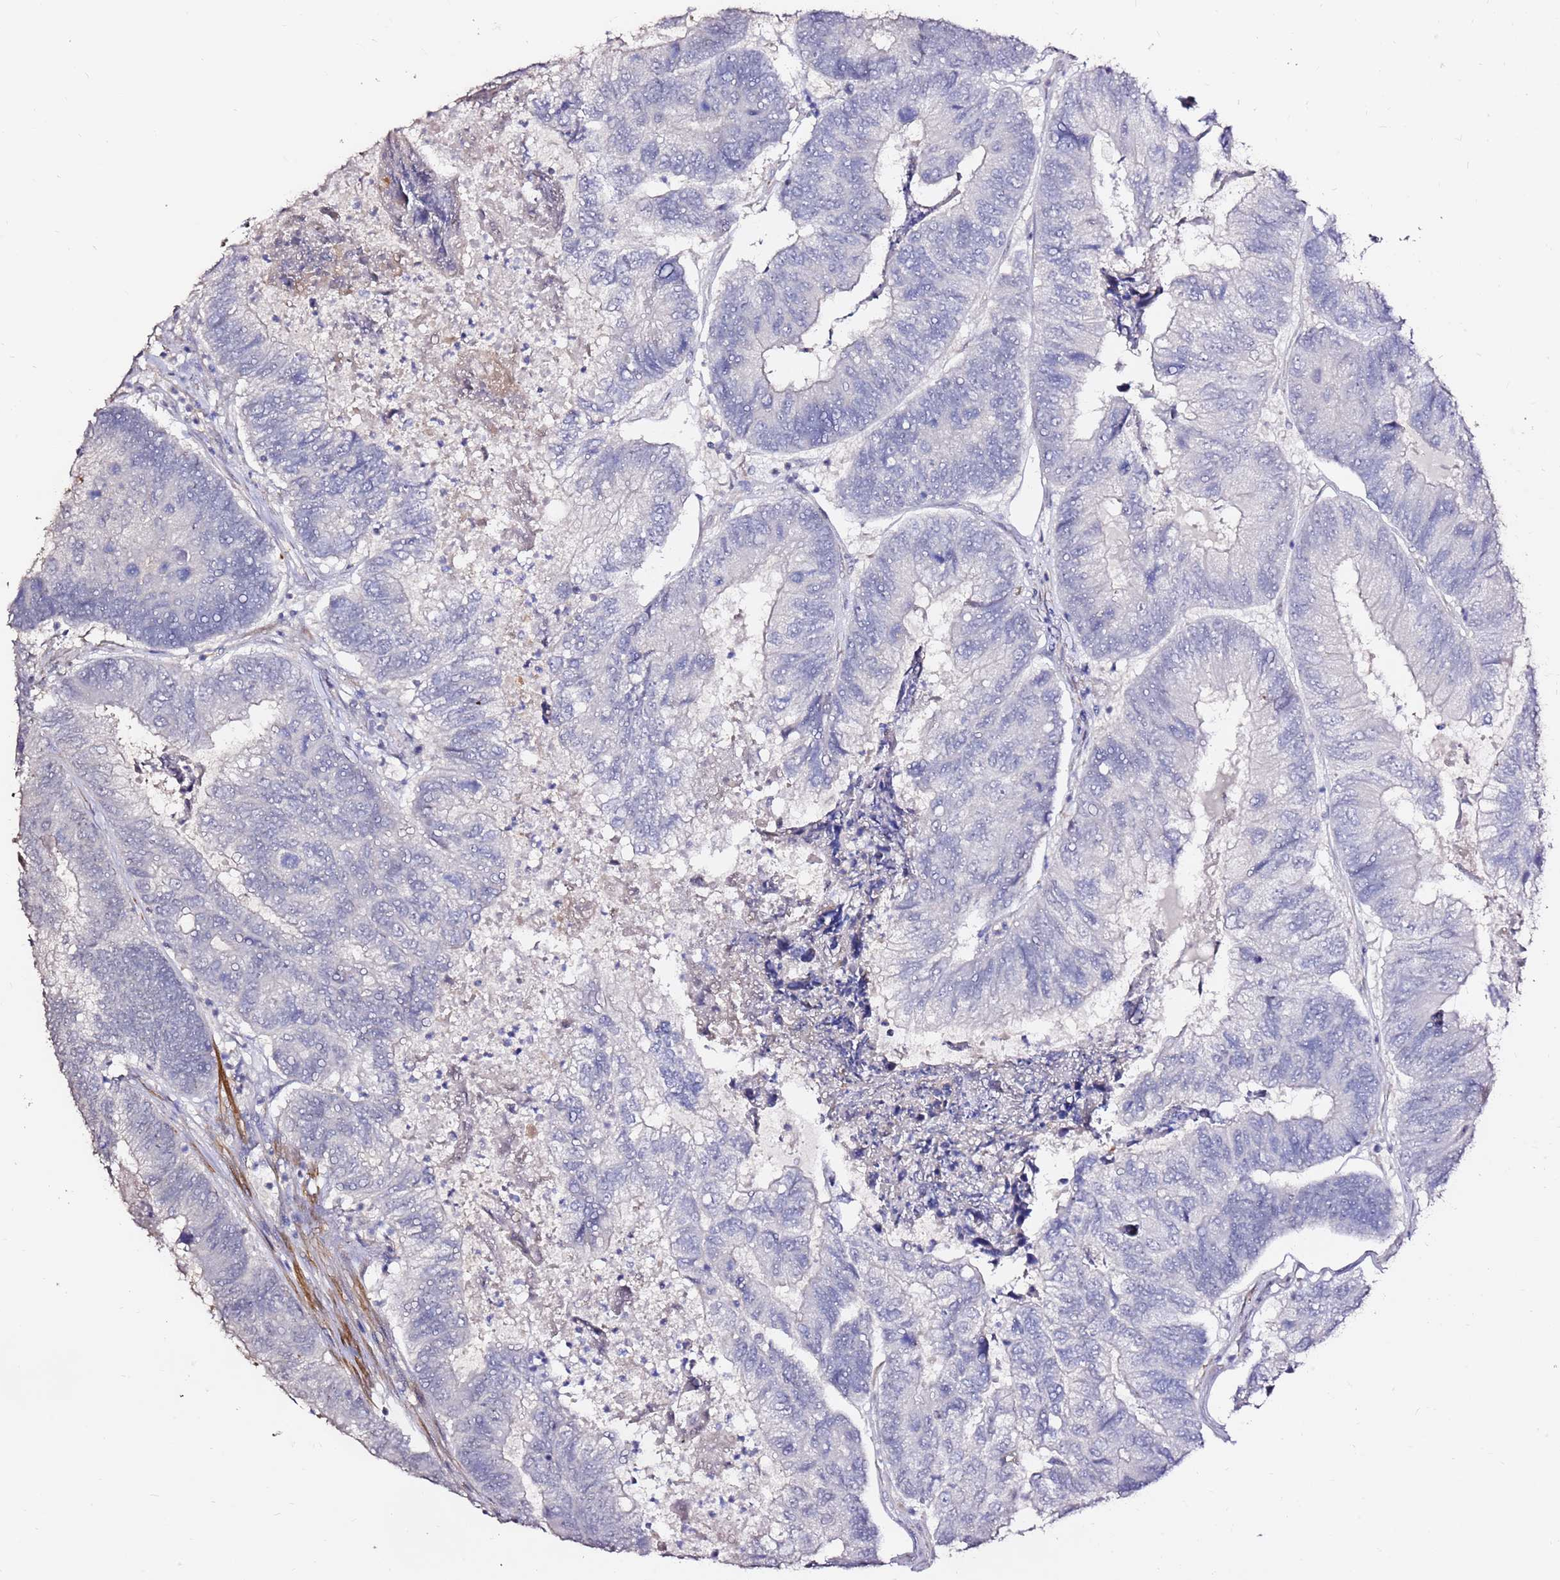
{"staining": {"intensity": "negative", "quantity": "none", "location": "none"}, "tissue": "colorectal cancer", "cell_type": "Tumor cells", "image_type": "cancer", "snomed": [{"axis": "morphology", "description": "Adenocarcinoma, NOS"}, {"axis": "topography", "description": "Colon"}], "caption": "A histopathology image of adenocarcinoma (colorectal) stained for a protein displays no brown staining in tumor cells.", "gene": "ART5", "patient": {"sex": "female", "age": 67}}